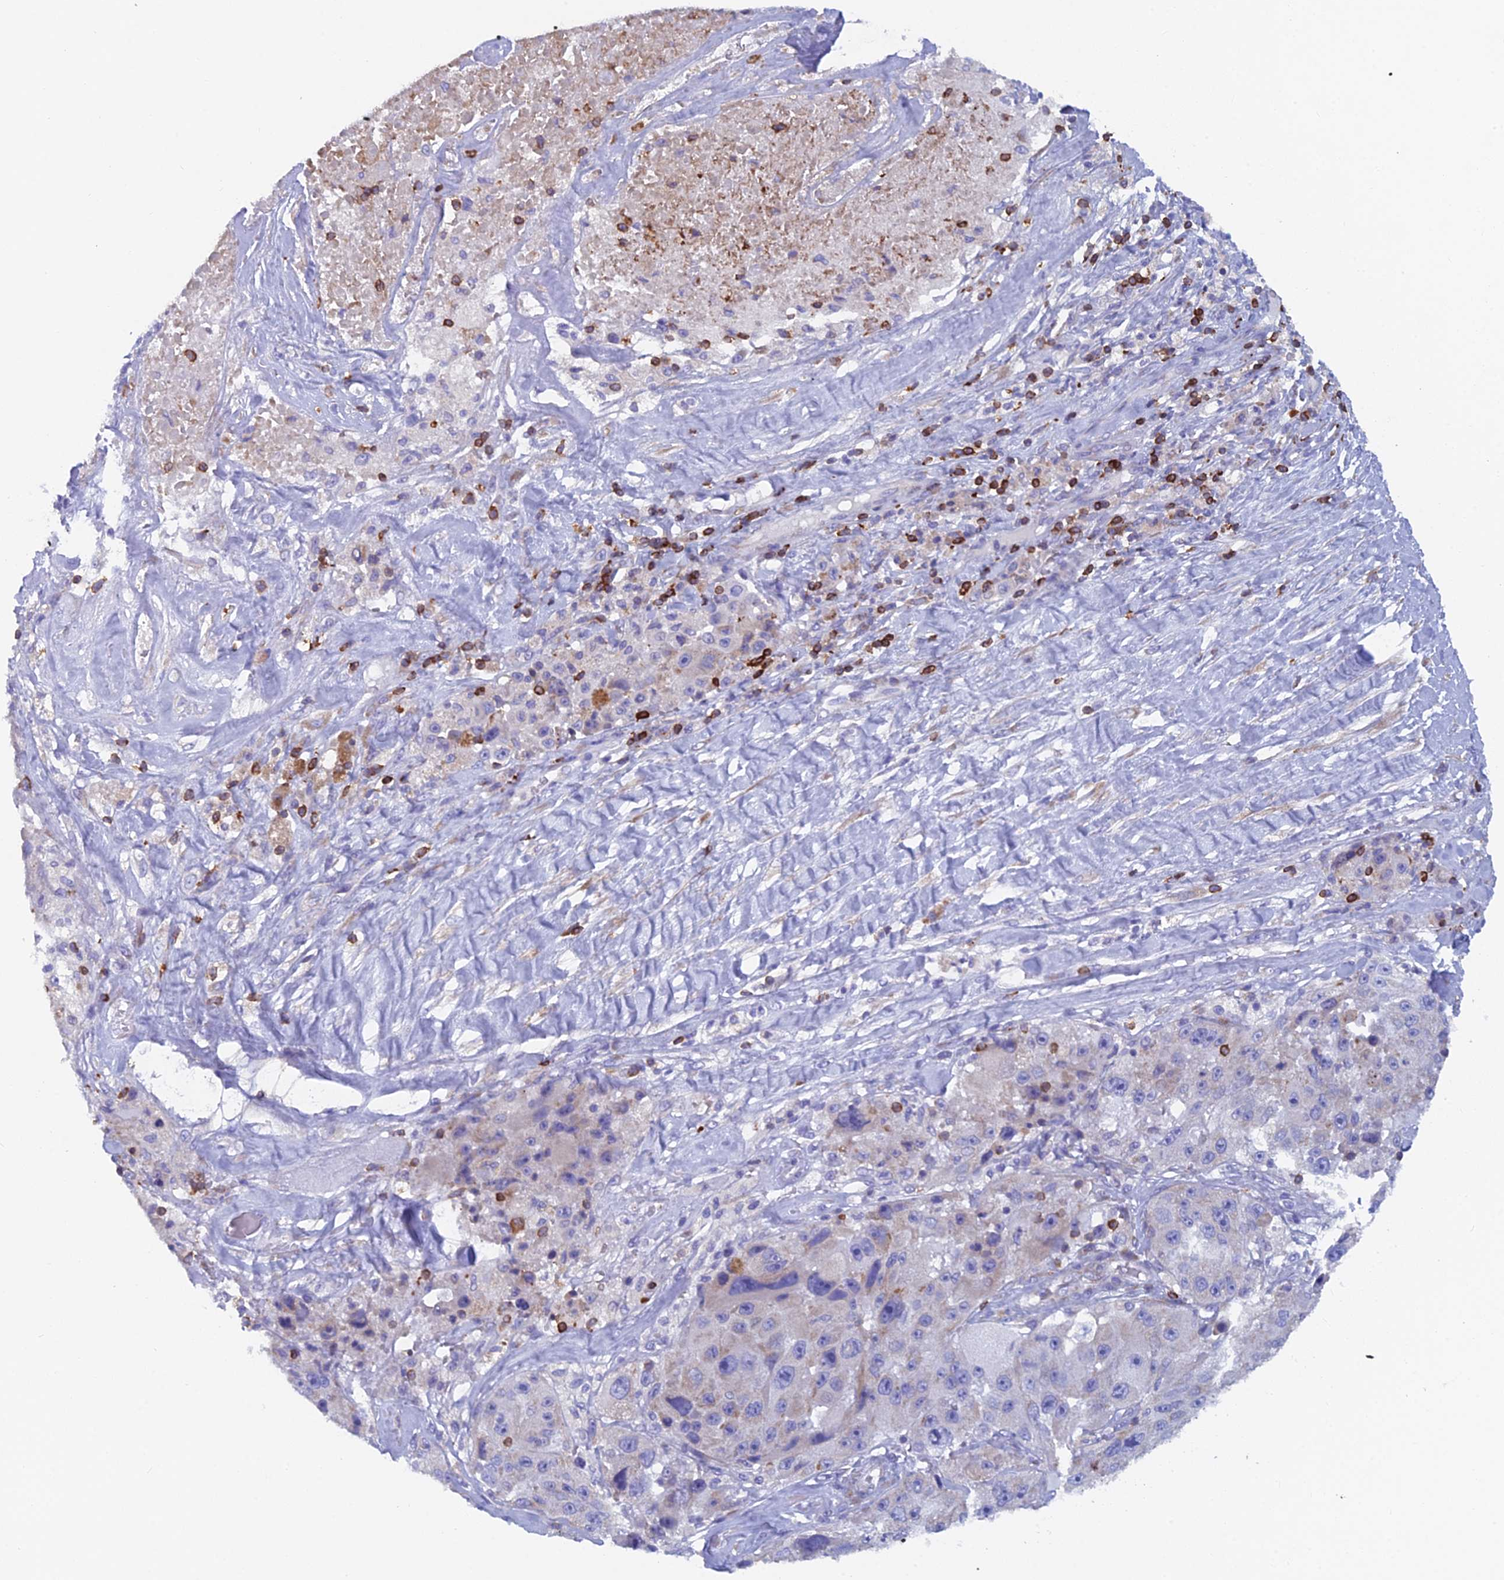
{"staining": {"intensity": "weak", "quantity": "<25%", "location": "cytoplasmic/membranous"}, "tissue": "melanoma", "cell_type": "Tumor cells", "image_type": "cancer", "snomed": [{"axis": "morphology", "description": "Malignant melanoma, Metastatic site"}, {"axis": "topography", "description": "Lymph node"}], "caption": "Tumor cells show no significant protein positivity in melanoma.", "gene": "ABI3BP", "patient": {"sex": "male", "age": 62}}